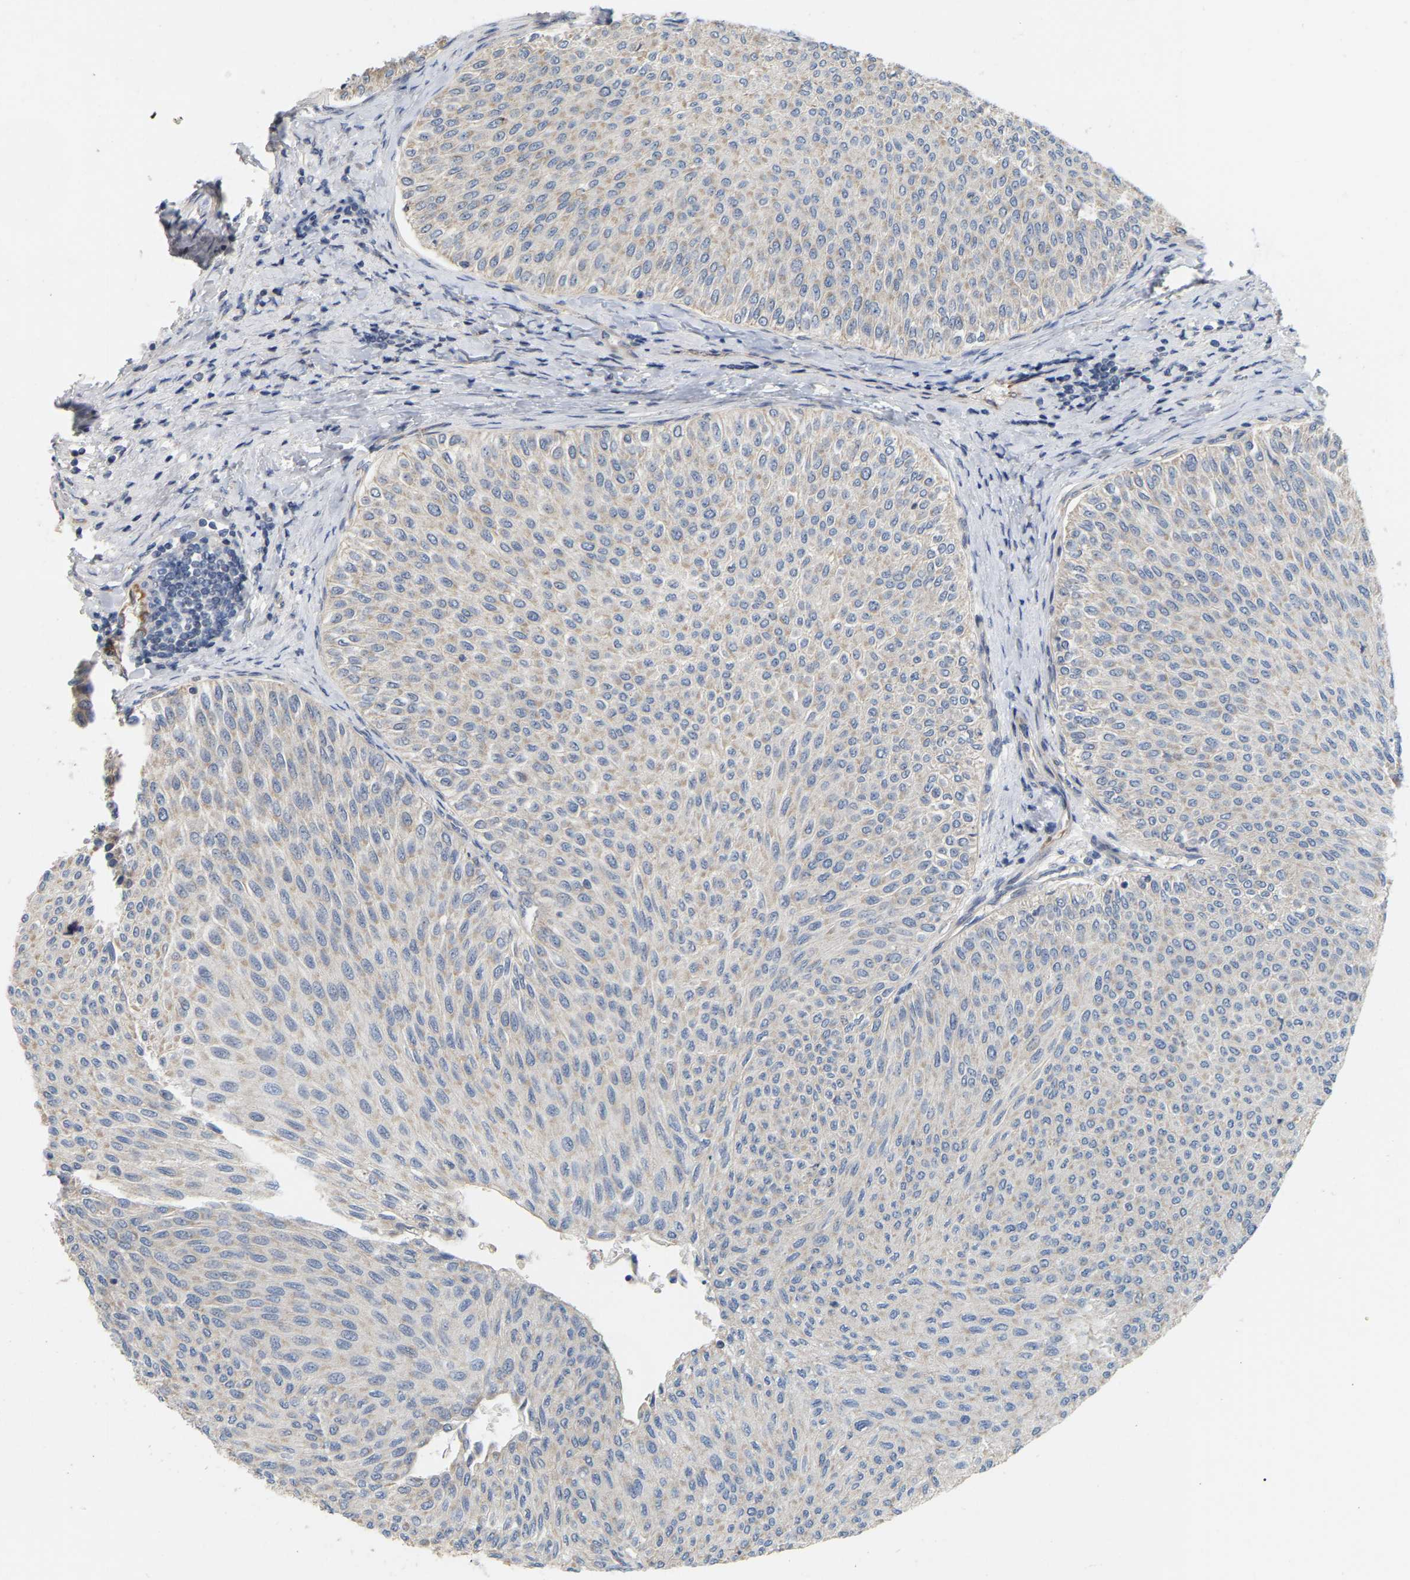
{"staining": {"intensity": "weak", "quantity": "25%-75%", "location": "cytoplasmic/membranous"}, "tissue": "urothelial cancer", "cell_type": "Tumor cells", "image_type": "cancer", "snomed": [{"axis": "morphology", "description": "Urothelial carcinoma, Low grade"}, {"axis": "topography", "description": "Urinary bladder"}], "caption": "A high-resolution histopathology image shows IHC staining of low-grade urothelial carcinoma, which displays weak cytoplasmic/membranous staining in about 25%-75% of tumor cells.", "gene": "SSH1", "patient": {"sex": "male", "age": 78}}